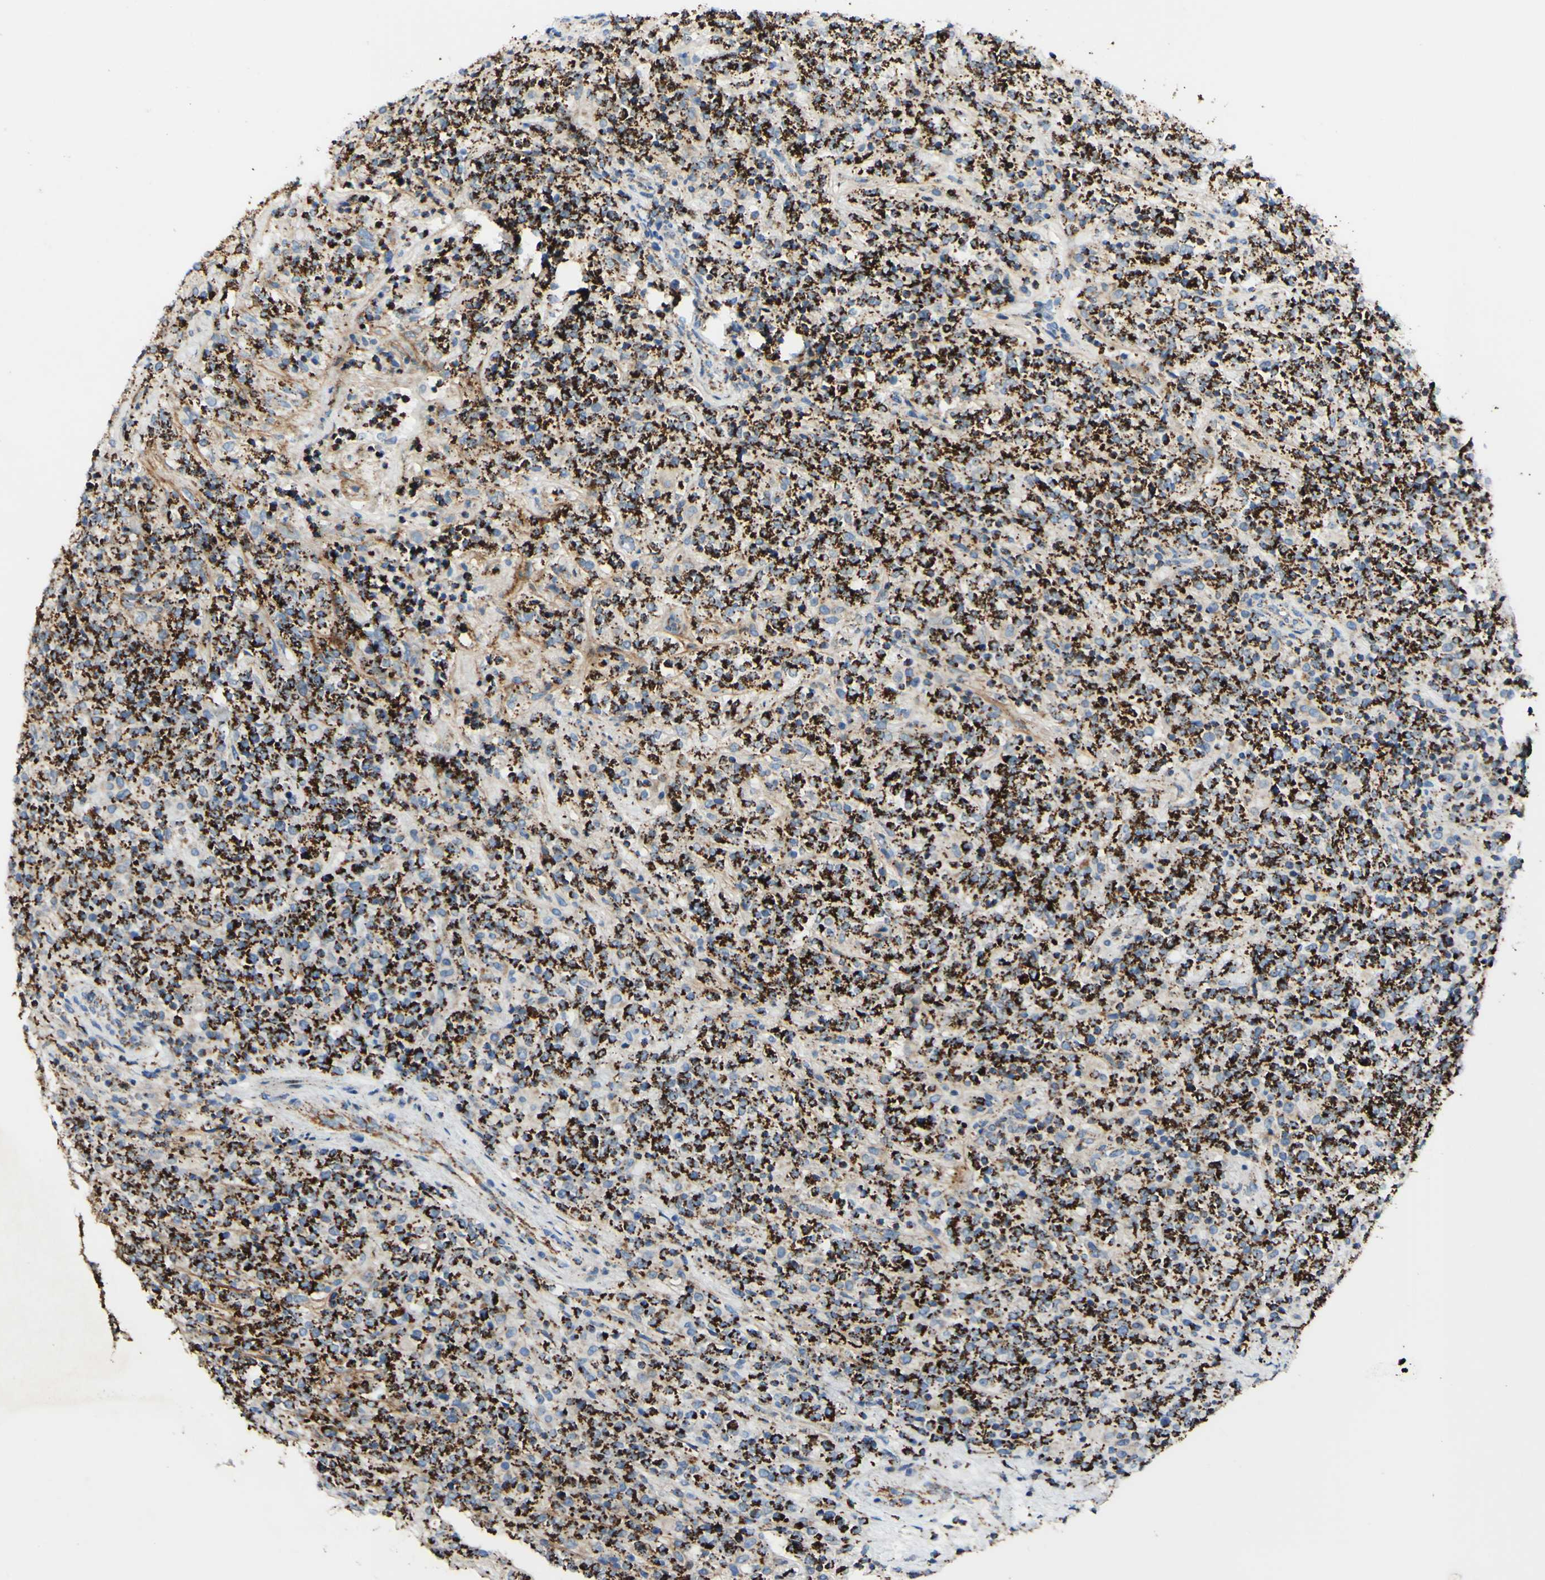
{"staining": {"intensity": "strong", "quantity": ">75%", "location": "cytoplasmic/membranous"}, "tissue": "lymphoma", "cell_type": "Tumor cells", "image_type": "cancer", "snomed": [{"axis": "morphology", "description": "Malignant lymphoma, non-Hodgkin's type, High grade"}, {"axis": "topography", "description": "Soft tissue"}], "caption": "Human lymphoma stained with a protein marker demonstrates strong staining in tumor cells.", "gene": "OXCT1", "patient": {"sex": "male", "age": 18}}